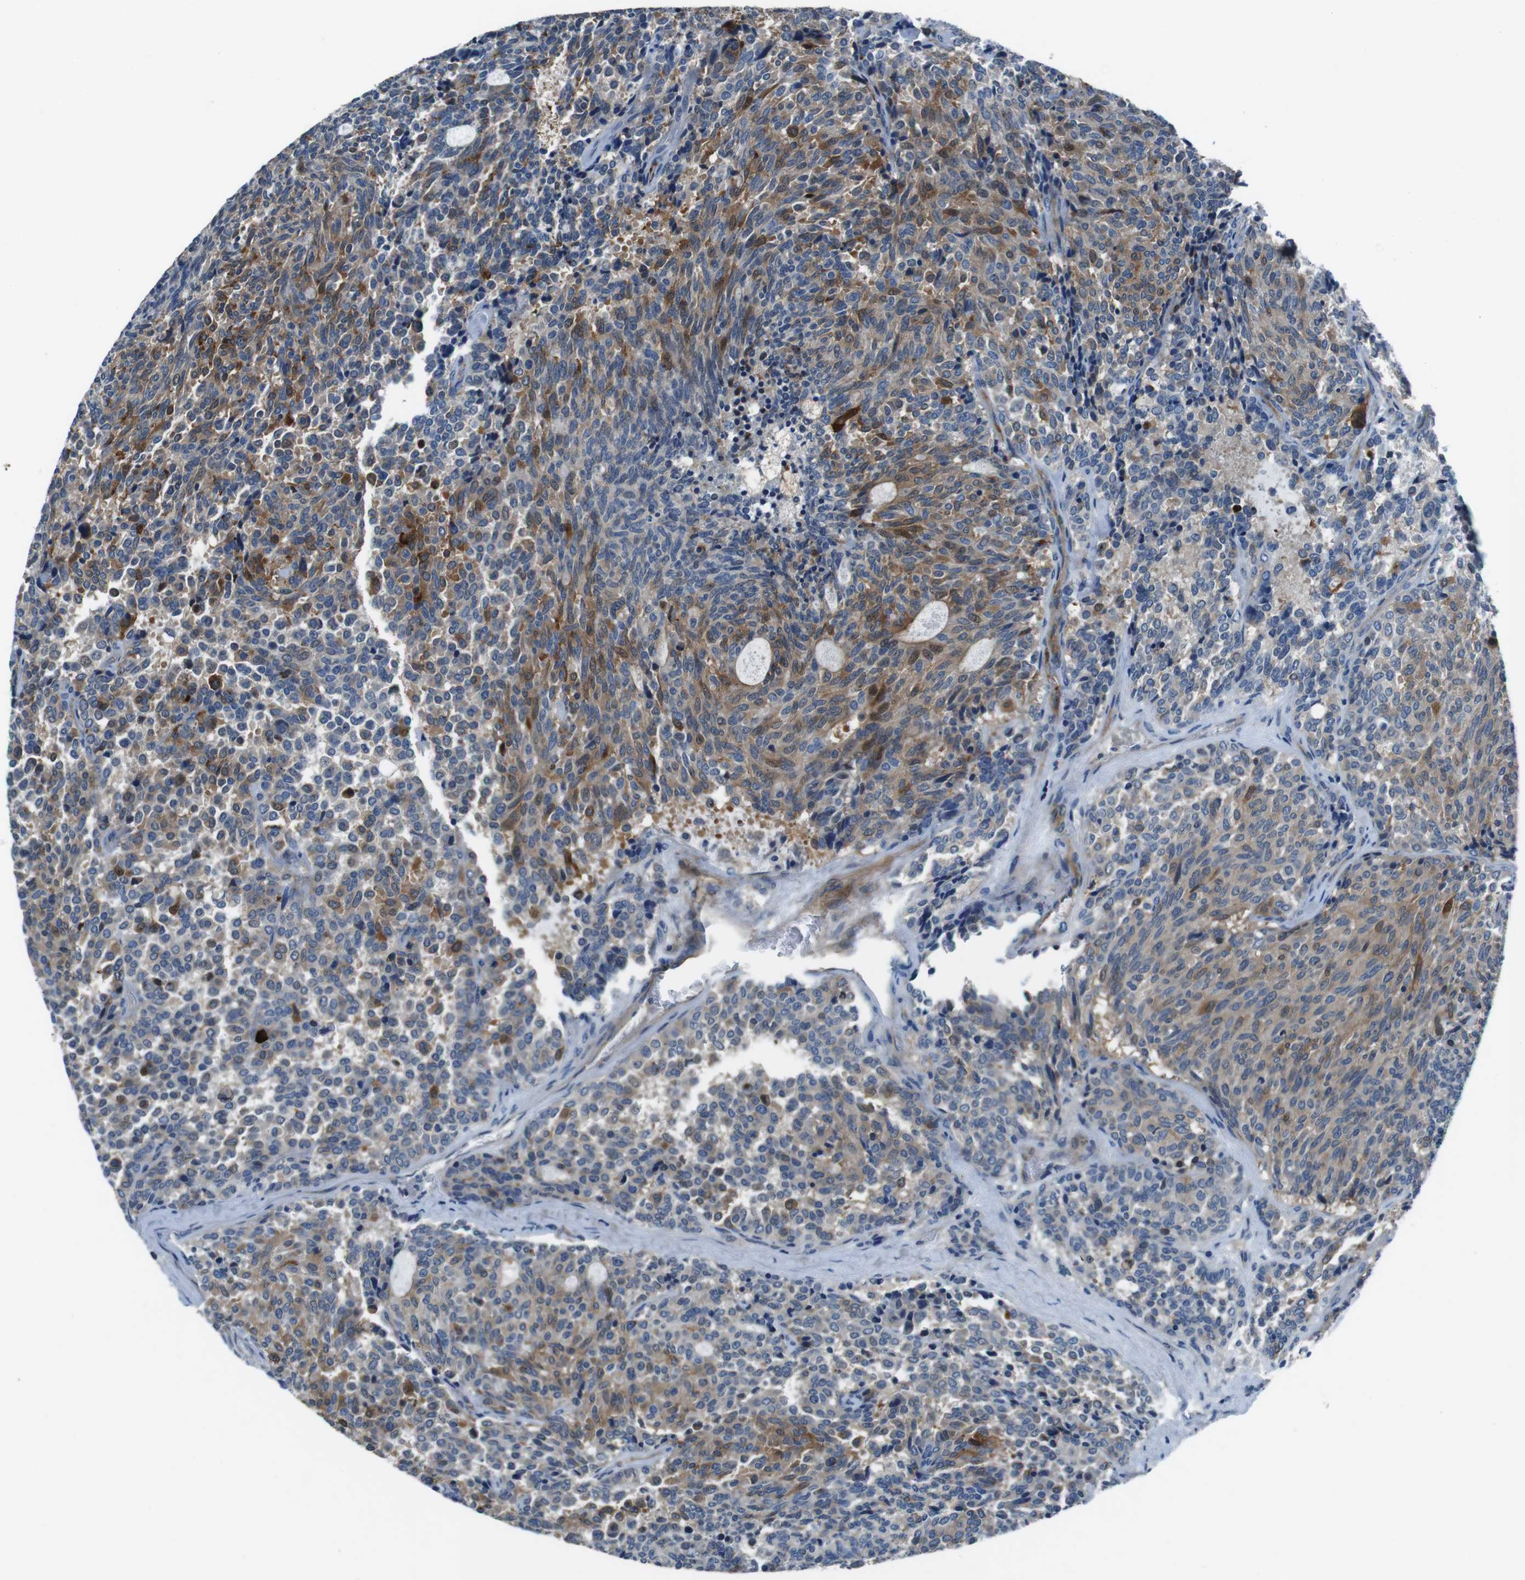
{"staining": {"intensity": "moderate", "quantity": "25%-75%", "location": "cytoplasmic/membranous"}, "tissue": "carcinoid", "cell_type": "Tumor cells", "image_type": "cancer", "snomed": [{"axis": "morphology", "description": "Carcinoid, malignant, NOS"}, {"axis": "topography", "description": "Pancreas"}], "caption": "Carcinoid was stained to show a protein in brown. There is medium levels of moderate cytoplasmic/membranous positivity in about 25%-75% of tumor cells.", "gene": "TULP3", "patient": {"sex": "female", "age": 54}}